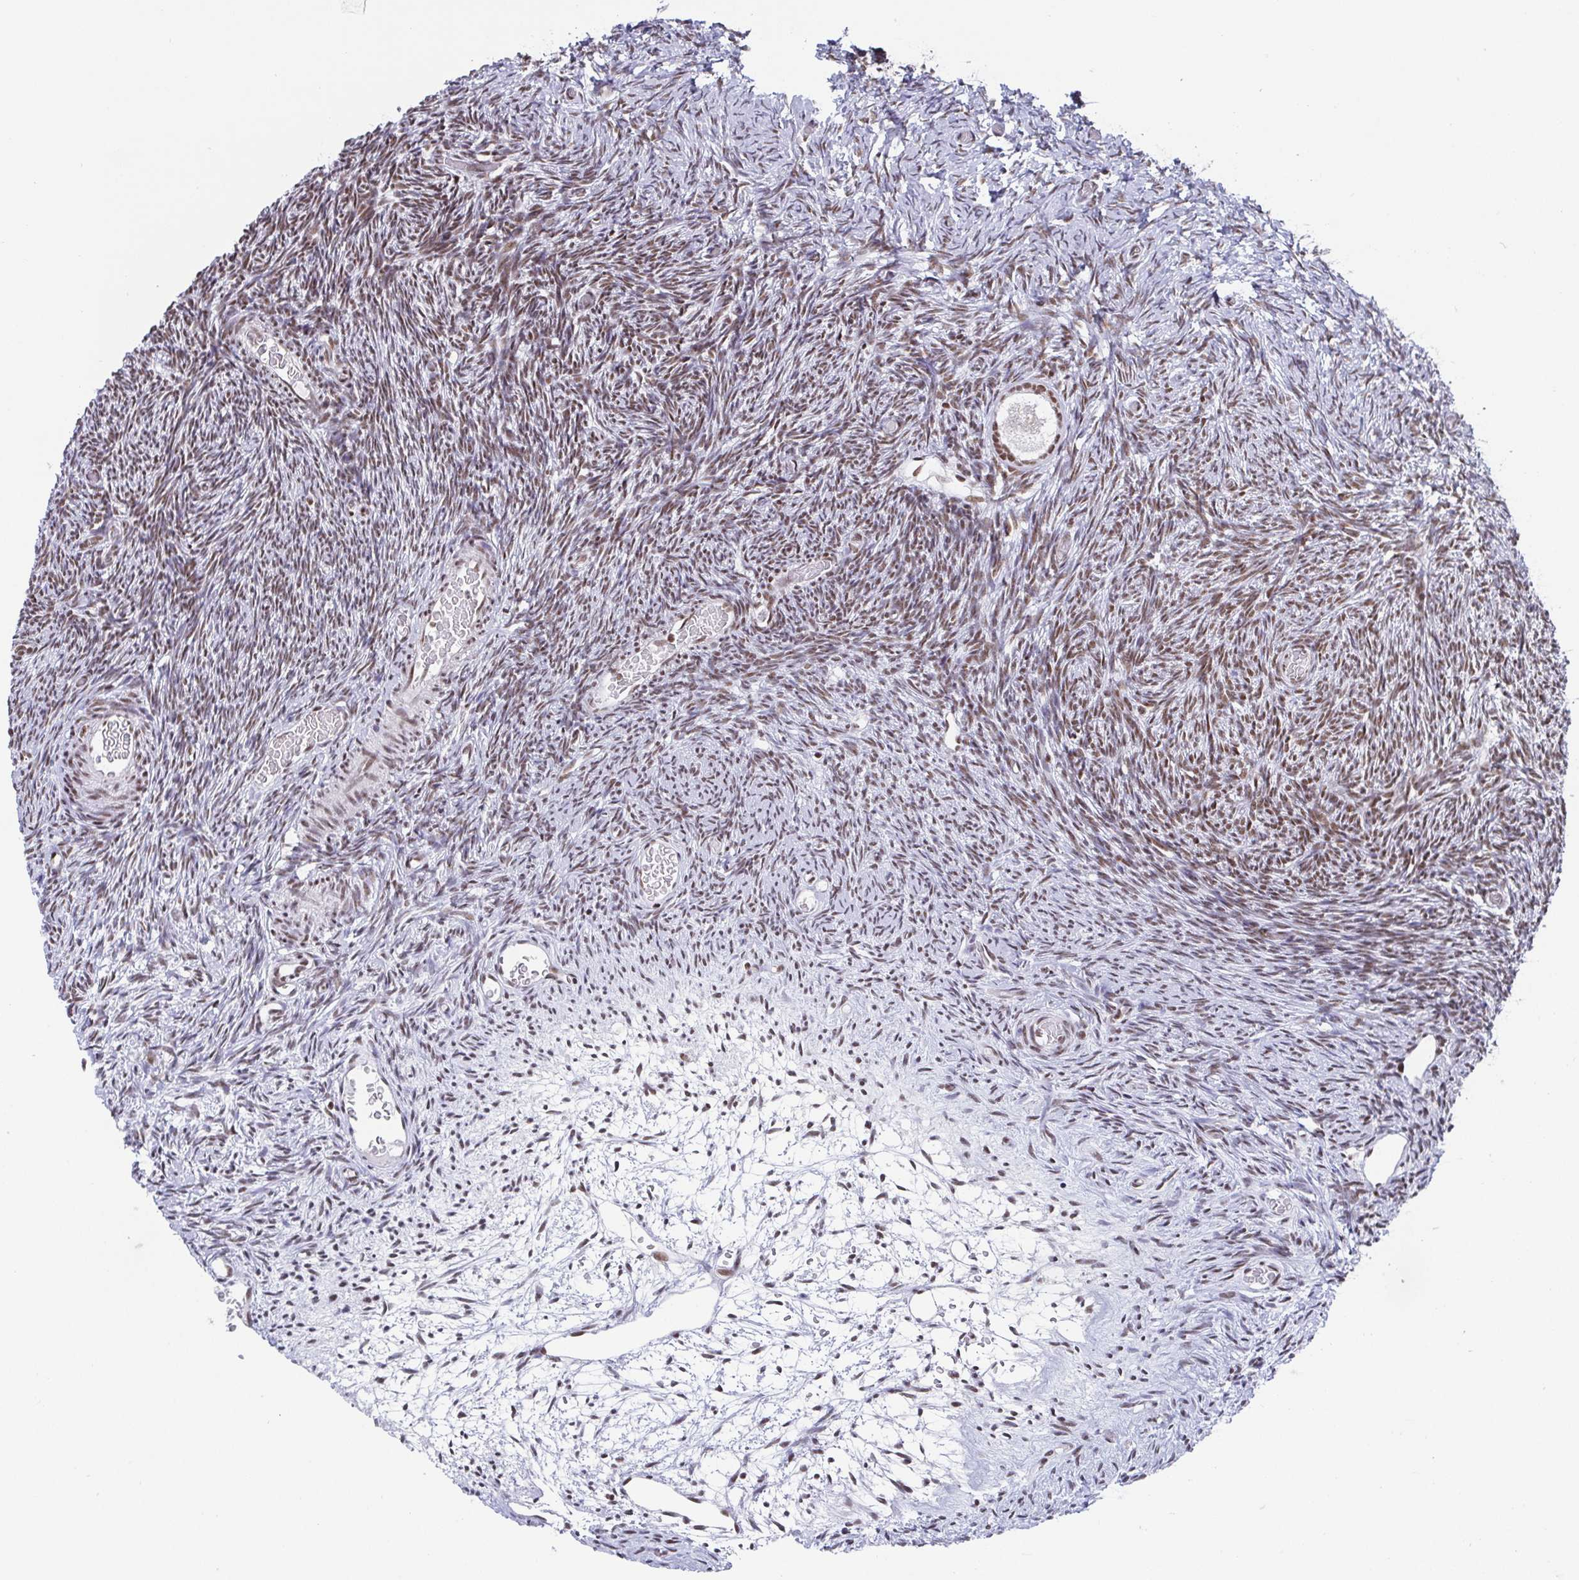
{"staining": {"intensity": "weak", "quantity": ">75%", "location": "nuclear"}, "tissue": "ovary", "cell_type": "Ovarian stroma cells", "image_type": "normal", "snomed": [{"axis": "morphology", "description": "Normal tissue, NOS"}, {"axis": "topography", "description": "Ovary"}], "caption": "Immunohistochemistry of benign ovary shows low levels of weak nuclear expression in about >75% of ovarian stroma cells. (DAB (3,3'-diaminobenzidine) IHC, brown staining for protein, blue staining for nuclei).", "gene": "CTCF", "patient": {"sex": "female", "age": 39}}